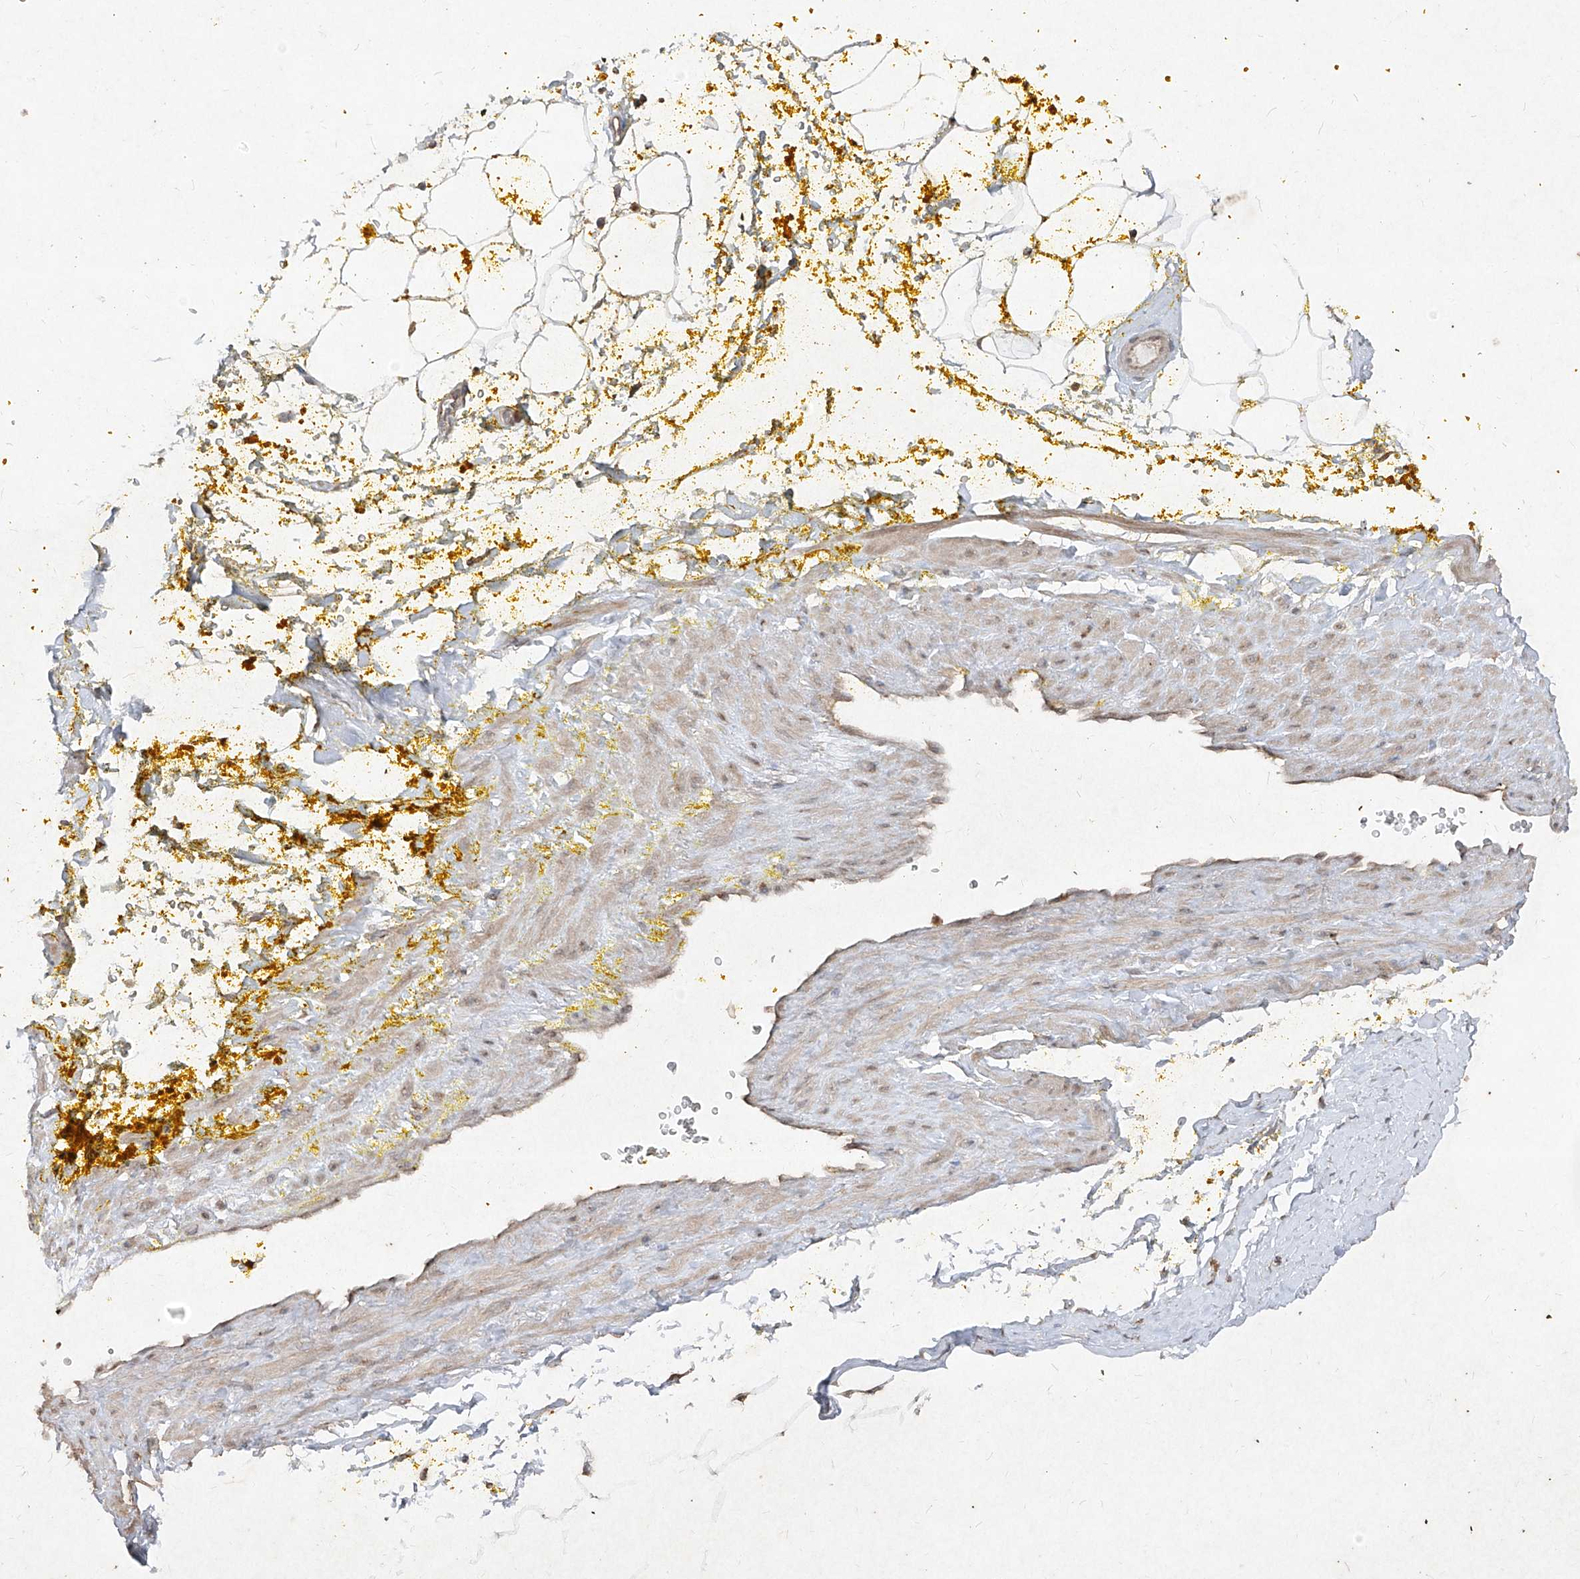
{"staining": {"intensity": "moderate", "quantity": "25%-75%", "location": "cytoplasmic/membranous"}, "tissue": "adipose tissue", "cell_type": "Adipocytes", "image_type": "normal", "snomed": [{"axis": "morphology", "description": "Normal tissue, NOS"}, {"axis": "morphology", "description": "Adenocarcinoma, Low grade"}, {"axis": "topography", "description": "Prostate"}, {"axis": "topography", "description": "Peripheral nerve tissue"}], "caption": "Adipose tissue was stained to show a protein in brown. There is medium levels of moderate cytoplasmic/membranous staining in approximately 25%-75% of adipocytes. The staining was performed using DAB (3,3'-diaminobenzidine), with brown indicating positive protein expression. Nuclei are stained blue with hematoxylin.", "gene": "ABCD3", "patient": {"sex": "male", "age": 63}}